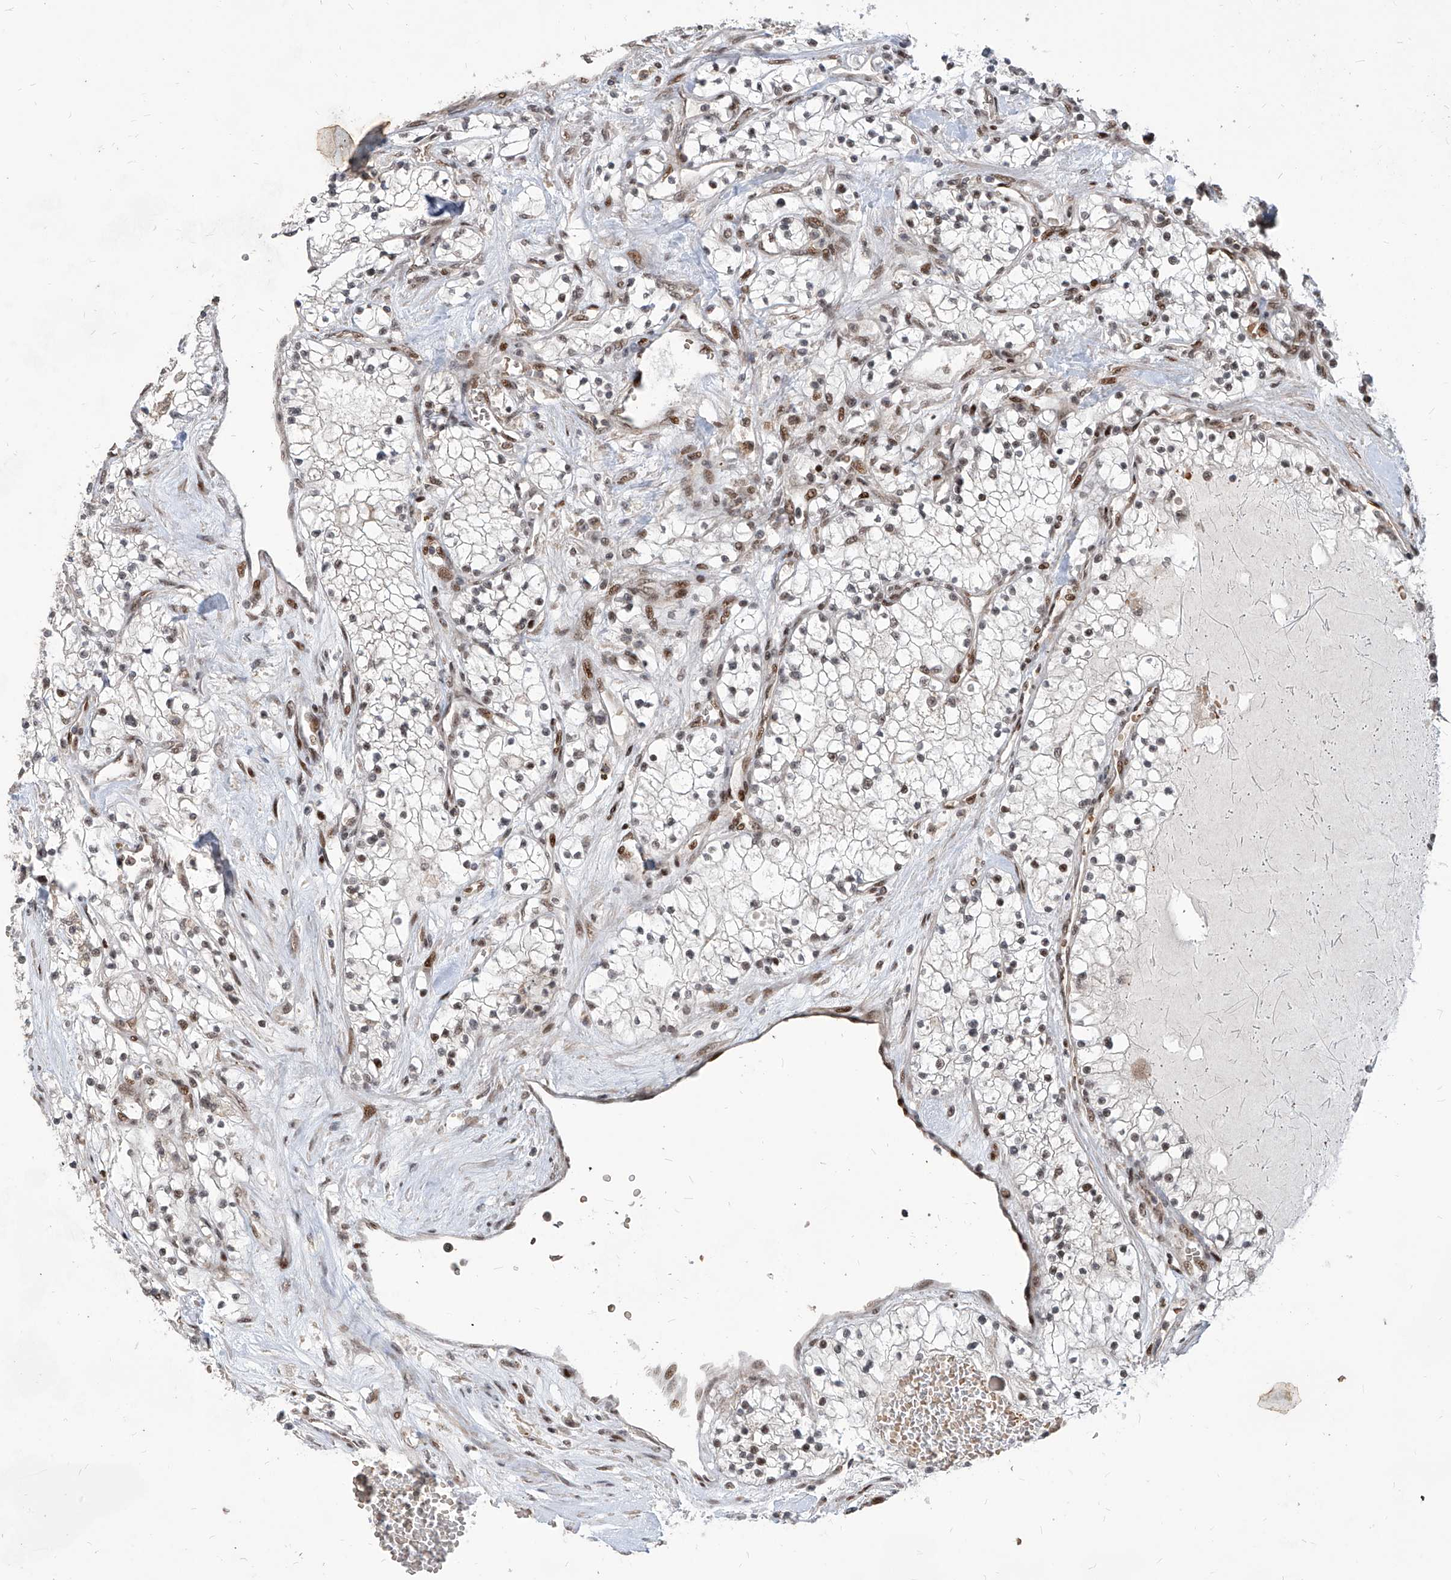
{"staining": {"intensity": "weak", "quantity": ">75%", "location": "nuclear"}, "tissue": "renal cancer", "cell_type": "Tumor cells", "image_type": "cancer", "snomed": [{"axis": "morphology", "description": "Normal tissue, NOS"}, {"axis": "morphology", "description": "Adenocarcinoma, NOS"}, {"axis": "topography", "description": "Kidney"}], "caption": "Brown immunohistochemical staining in renal cancer (adenocarcinoma) reveals weak nuclear staining in approximately >75% of tumor cells. The staining was performed using DAB (3,3'-diaminobenzidine), with brown indicating positive protein expression. Nuclei are stained blue with hematoxylin.", "gene": "IRF2", "patient": {"sex": "male", "age": 68}}